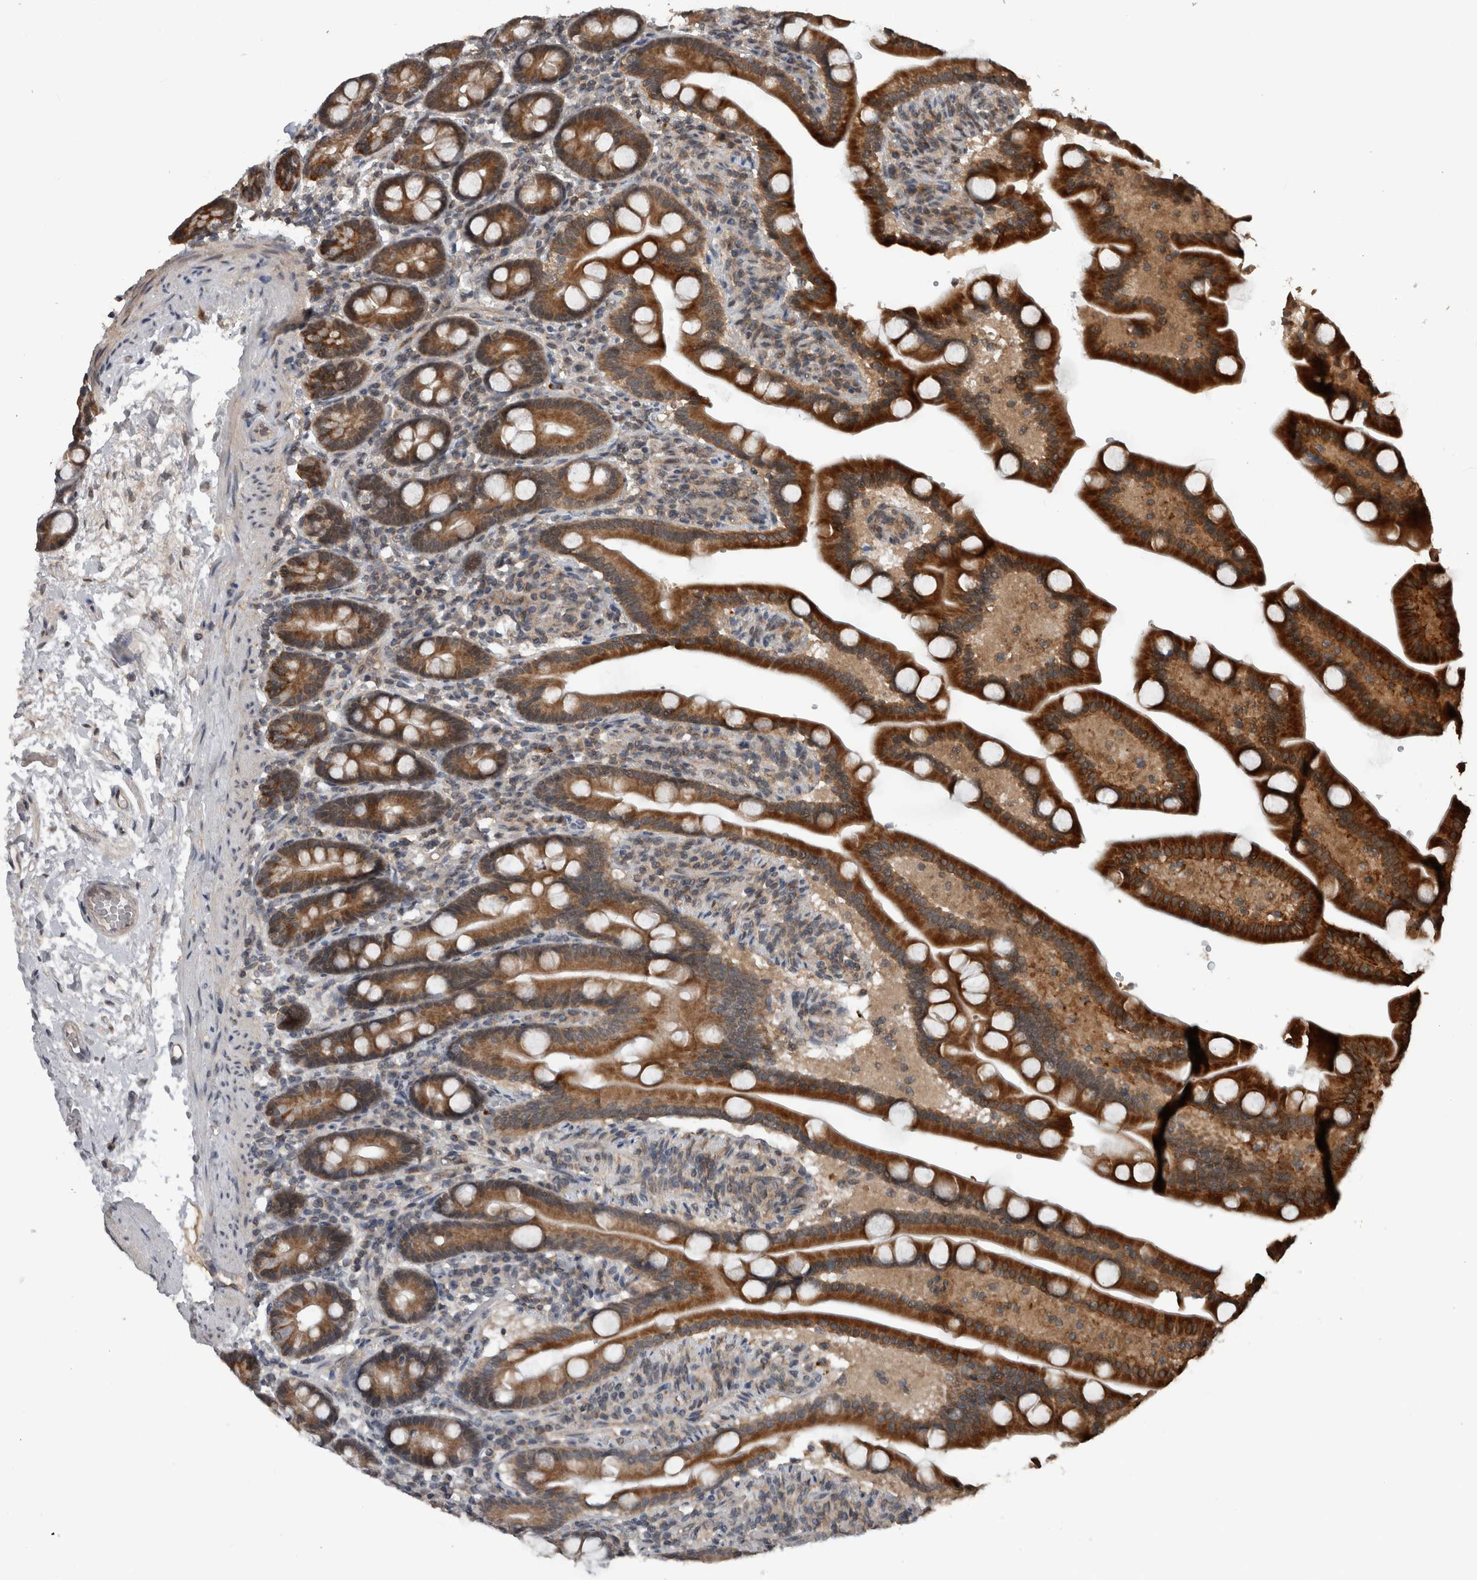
{"staining": {"intensity": "strong", "quantity": ">75%", "location": "cytoplasmic/membranous"}, "tissue": "duodenum", "cell_type": "Glandular cells", "image_type": "normal", "snomed": [{"axis": "morphology", "description": "Normal tissue, NOS"}, {"axis": "topography", "description": "Duodenum"}], "caption": "Duodenum stained with DAB (3,3'-diaminobenzidine) IHC shows high levels of strong cytoplasmic/membranous staining in approximately >75% of glandular cells.", "gene": "ENY2", "patient": {"sex": "male", "age": 54}}